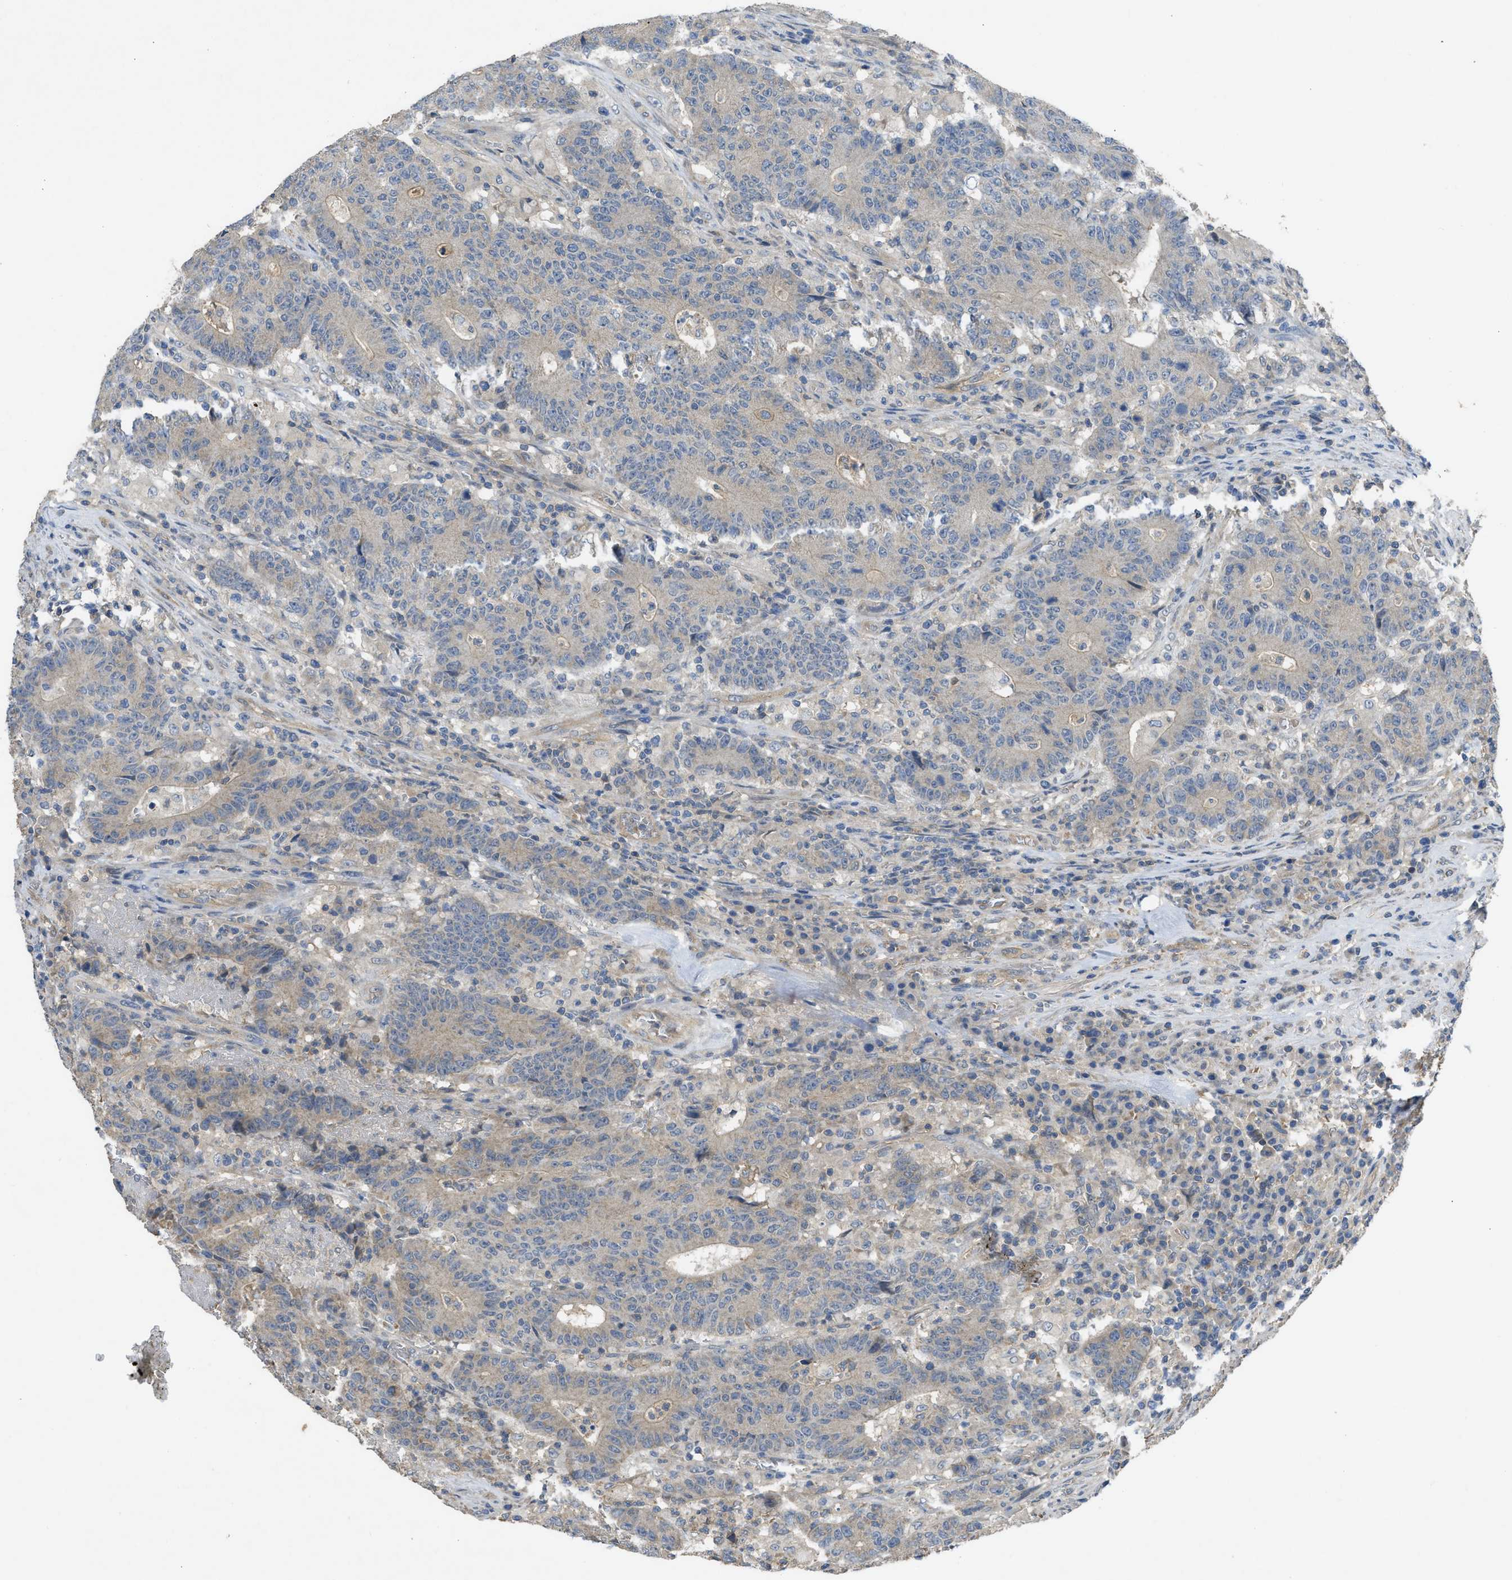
{"staining": {"intensity": "negative", "quantity": "none", "location": "none"}, "tissue": "colorectal cancer", "cell_type": "Tumor cells", "image_type": "cancer", "snomed": [{"axis": "morphology", "description": "Normal tissue, NOS"}, {"axis": "morphology", "description": "Adenocarcinoma, NOS"}, {"axis": "topography", "description": "Colon"}], "caption": "Tumor cells show no significant protein staining in colorectal cancer.", "gene": "PPP3CA", "patient": {"sex": "female", "age": 75}}